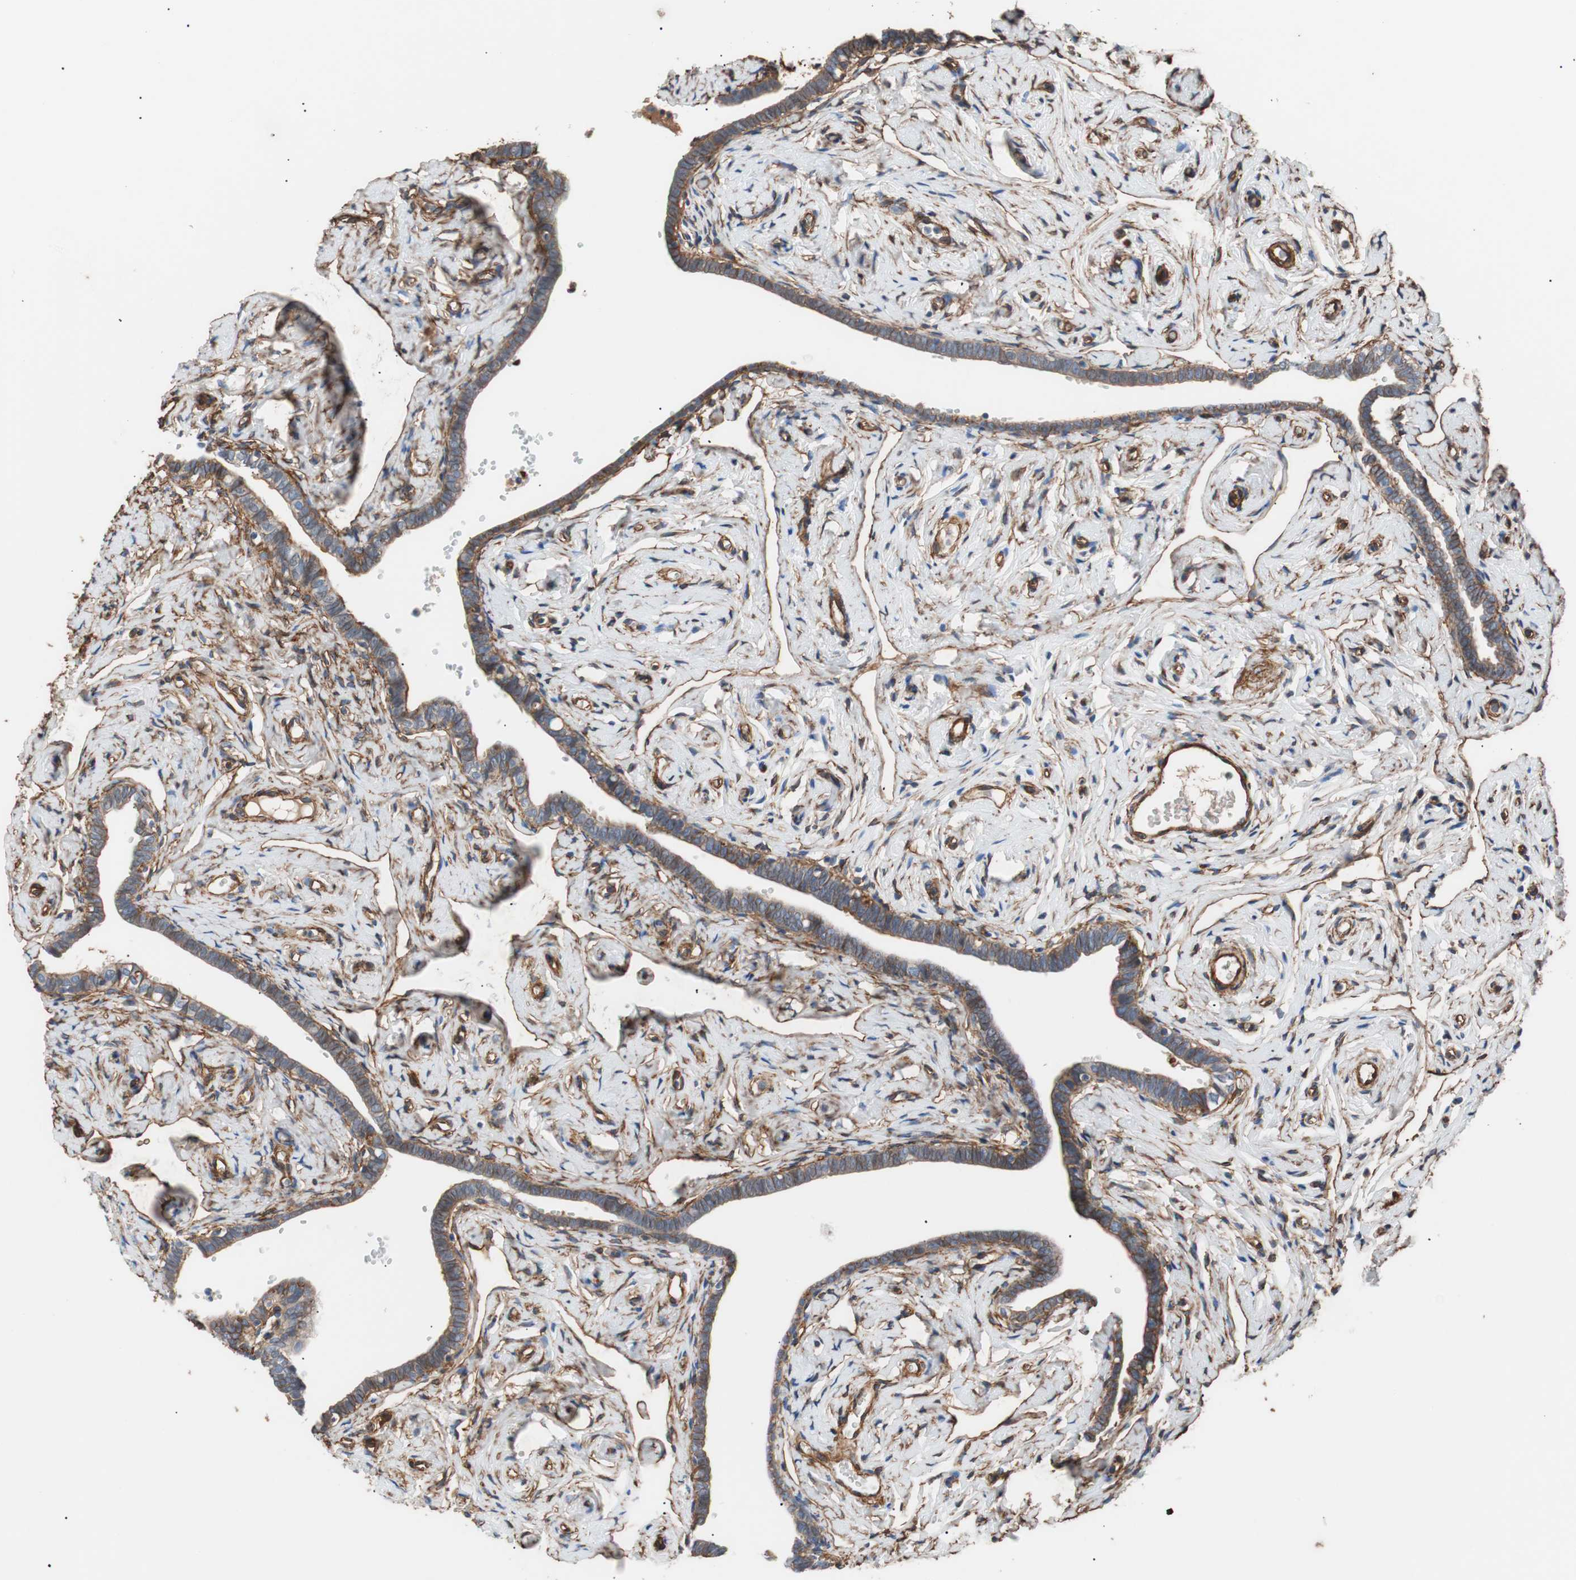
{"staining": {"intensity": "moderate", "quantity": ">75%", "location": "cytoplasmic/membranous"}, "tissue": "fallopian tube", "cell_type": "Glandular cells", "image_type": "normal", "snomed": [{"axis": "morphology", "description": "Normal tissue, NOS"}, {"axis": "topography", "description": "Fallopian tube"}], "caption": "High-magnification brightfield microscopy of normal fallopian tube stained with DAB (3,3'-diaminobenzidine) (brown) and counterstained with hematoxylin (blue). glandular cells exhibit moderate cytoplasmic/membranous positivity is identified in about>75% of cells.", "gene": "SPINT1", "patient": {"sex": "female", "age": 71}}